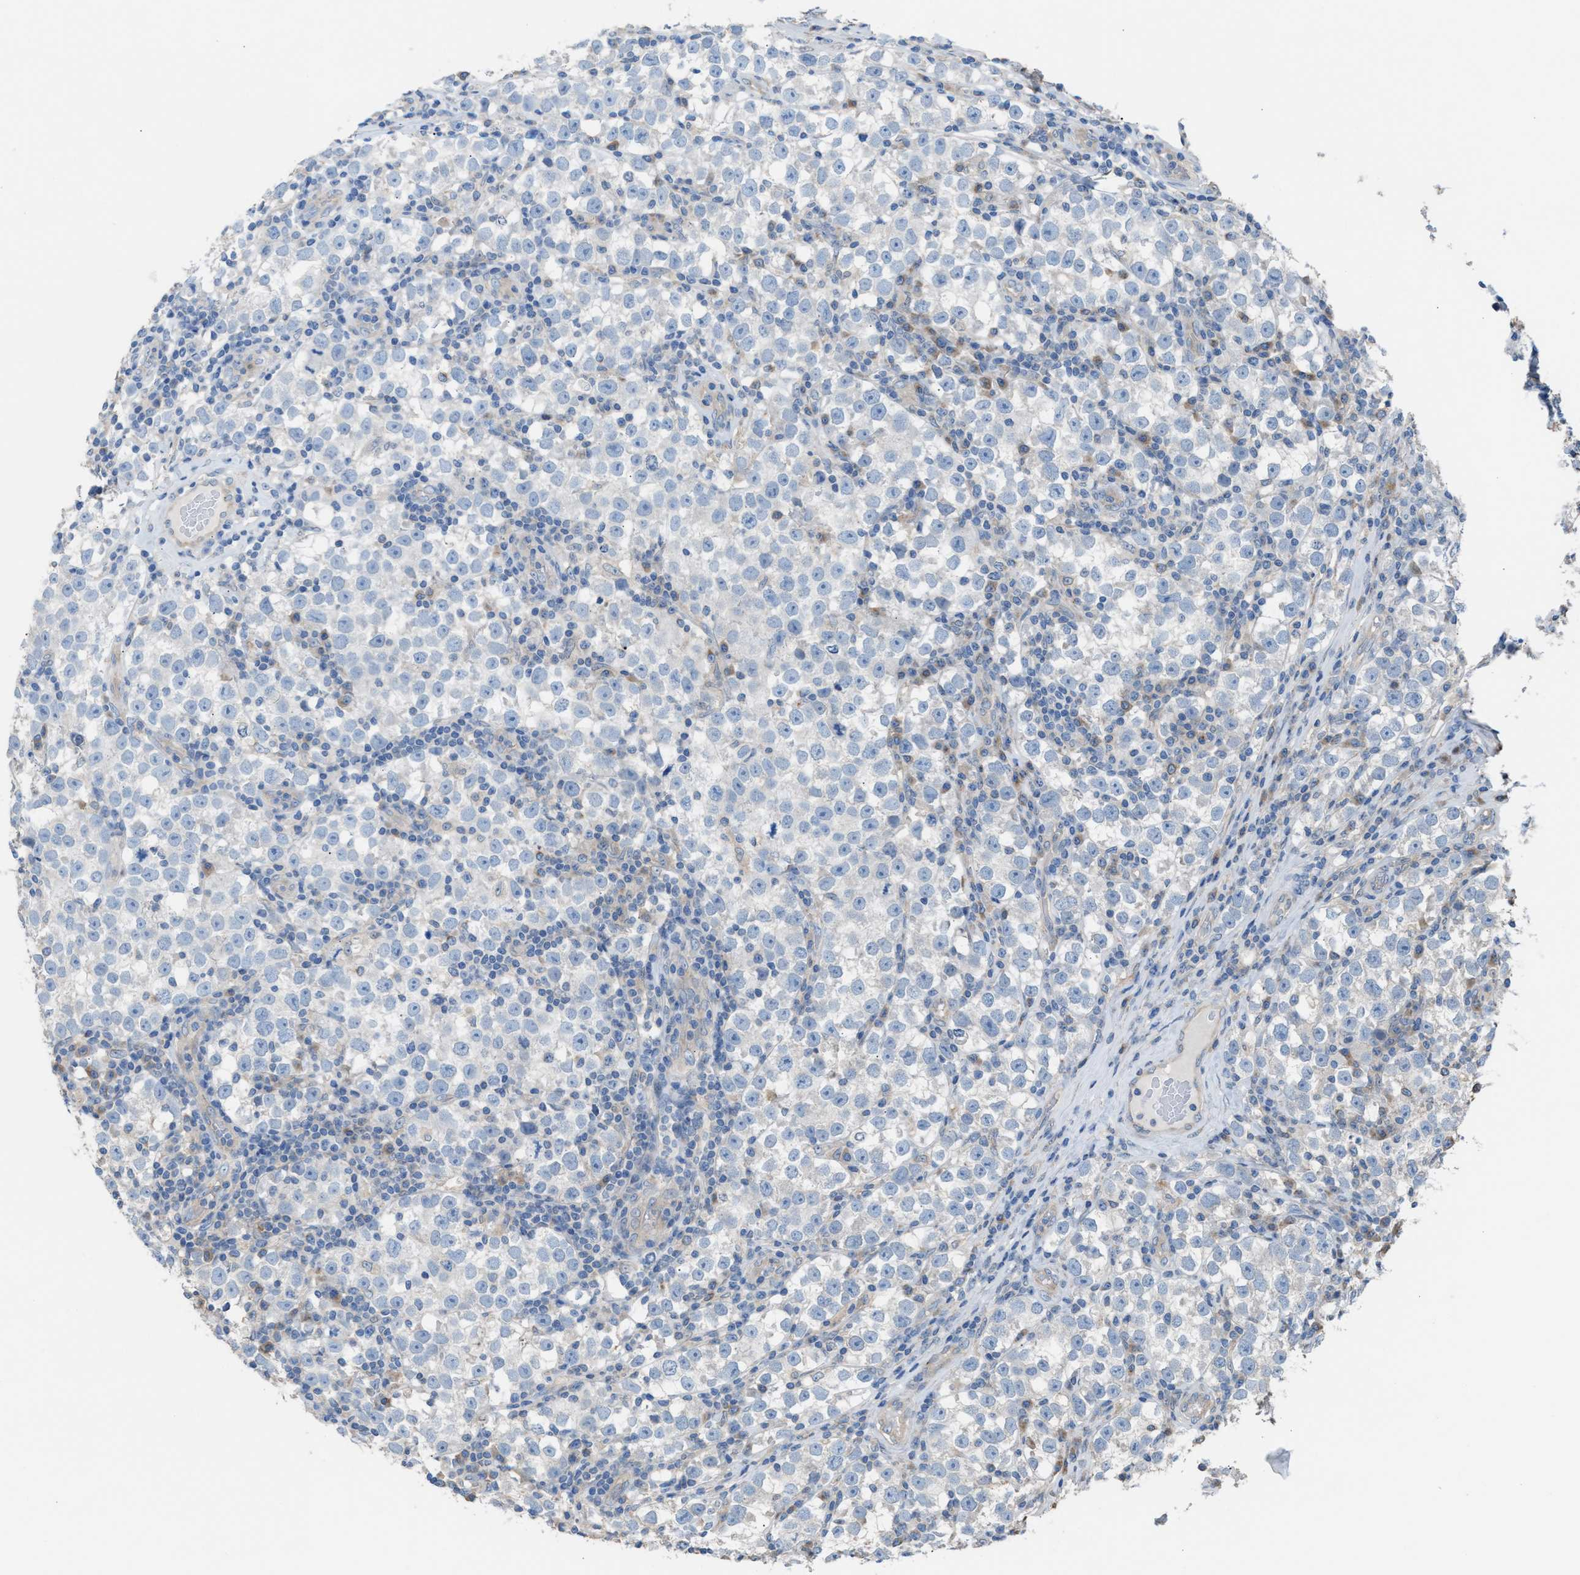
{"staining": {"intensity": "negative", "quantity": "none", "location": "none"}, "tissue": "testis cancer", "cell_type": "Tumor cells", "image_type": "cancer", "snomed": [{"axis": "morphology", "description": "Normal tissue, NOS"}, {"axis": "morphology", "description": "Seminoma, NOS"}, {"axis": "topography", "description": "Testis"}], "caption": "Tumor cells show no significant protein staining in testis cancer.", "gene": "NQO2", "patient": {"sex": "male", "age": 43}}